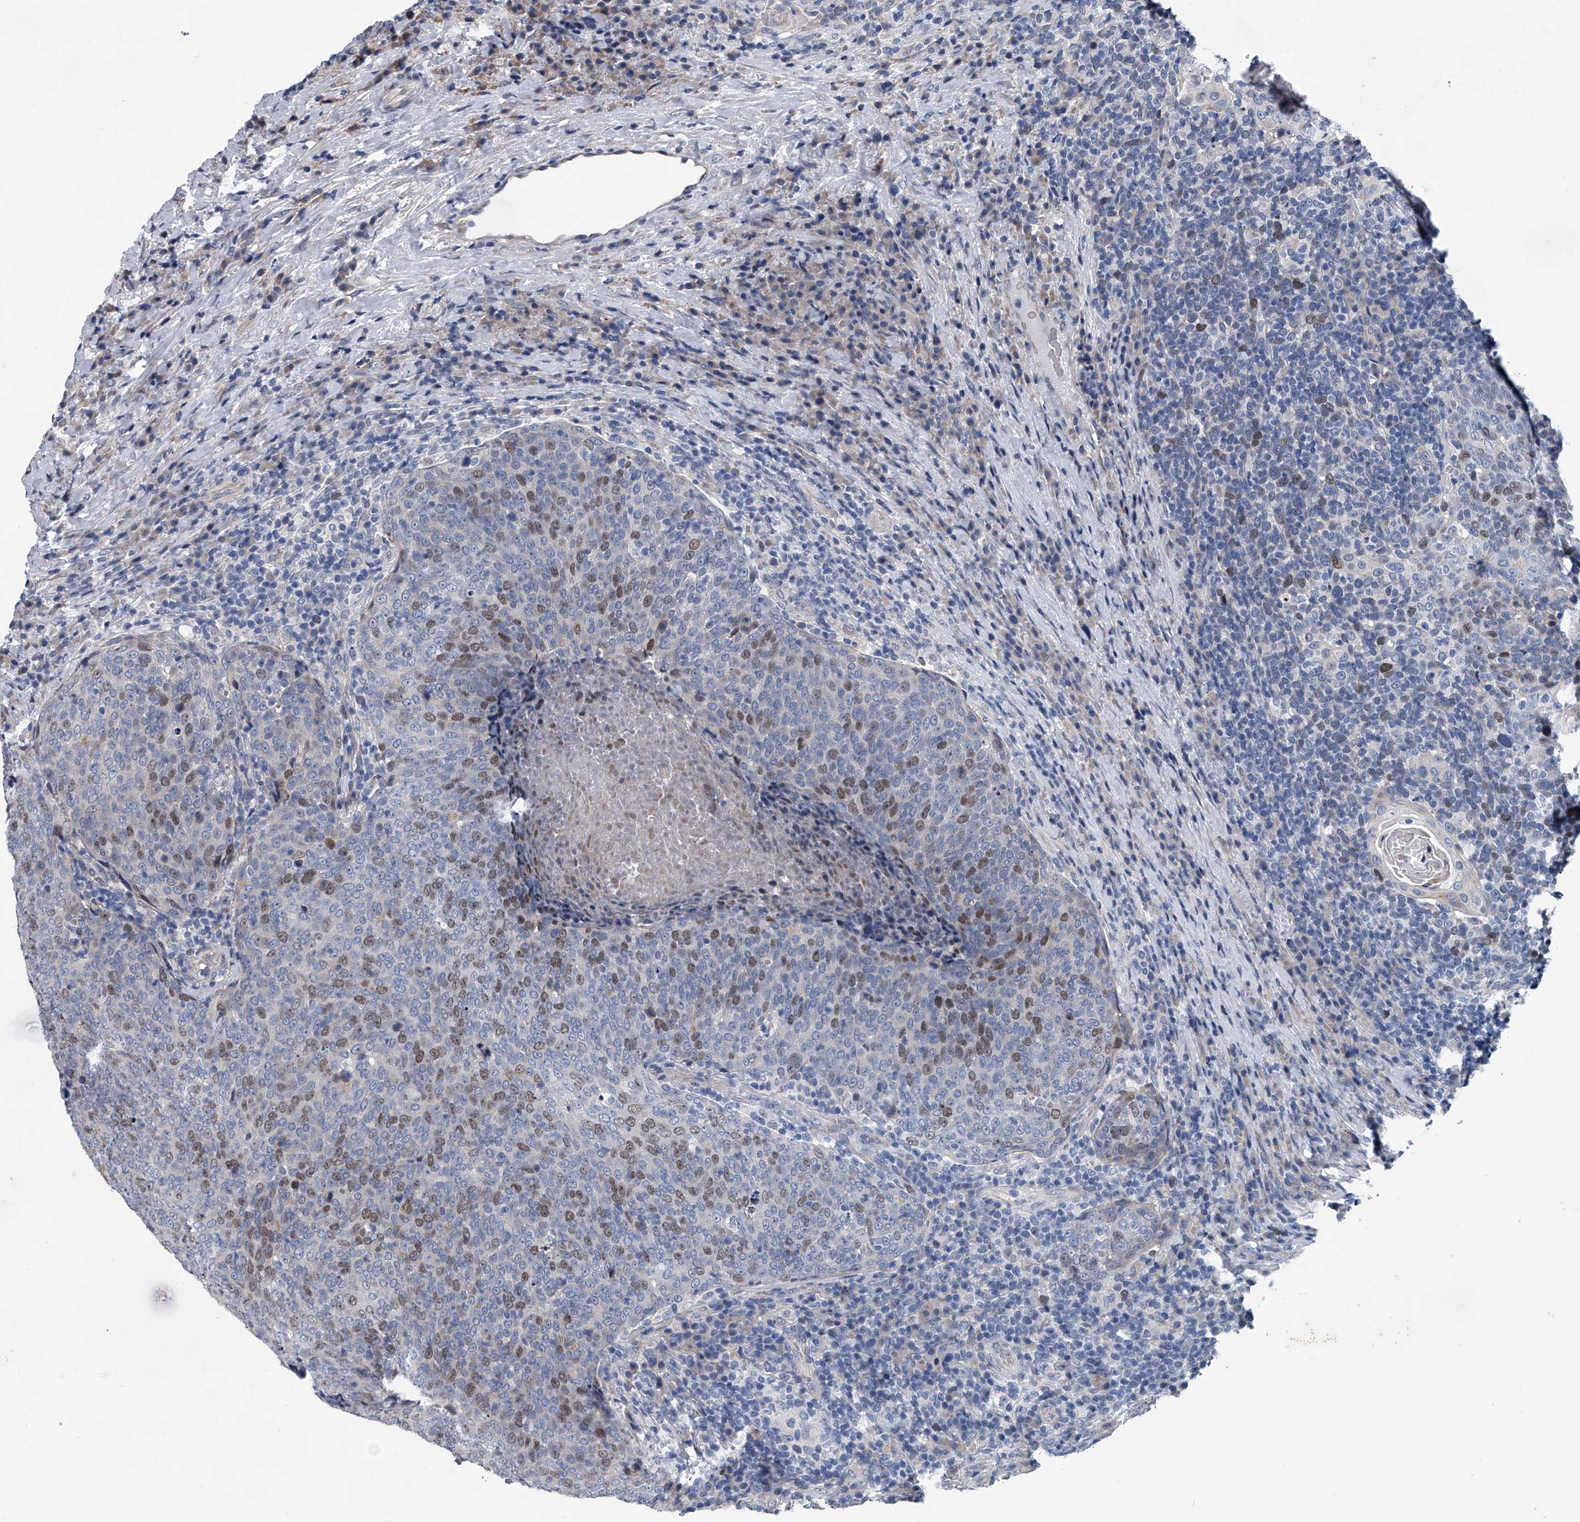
{"staining": {"intensity": "moderate", "quantity": "<25%", "location": "nuclear"}, "tissue": "head and neck cancer", "cell_type": "Tumor cells", "image_type": "cancer", "snomed": [{"axis": "morphology", "description": "Squamous cell carcinoma, NOS"}, {"axis": "morphology", "description": "Squamous cell carcinoma, metastatic, NOS"}, {"axis": "topography", "description": "Lymph node"}, {"axis": "topography", "description": "Head-Neck"}], "caption": "Immunohistochemical staining of head and neck cancer demonstrates low levels of moderate nuclear expression in about <25% of tumor cells.", "gene": "ABCG1", "patient": {"sex": "male", "age": 62}}